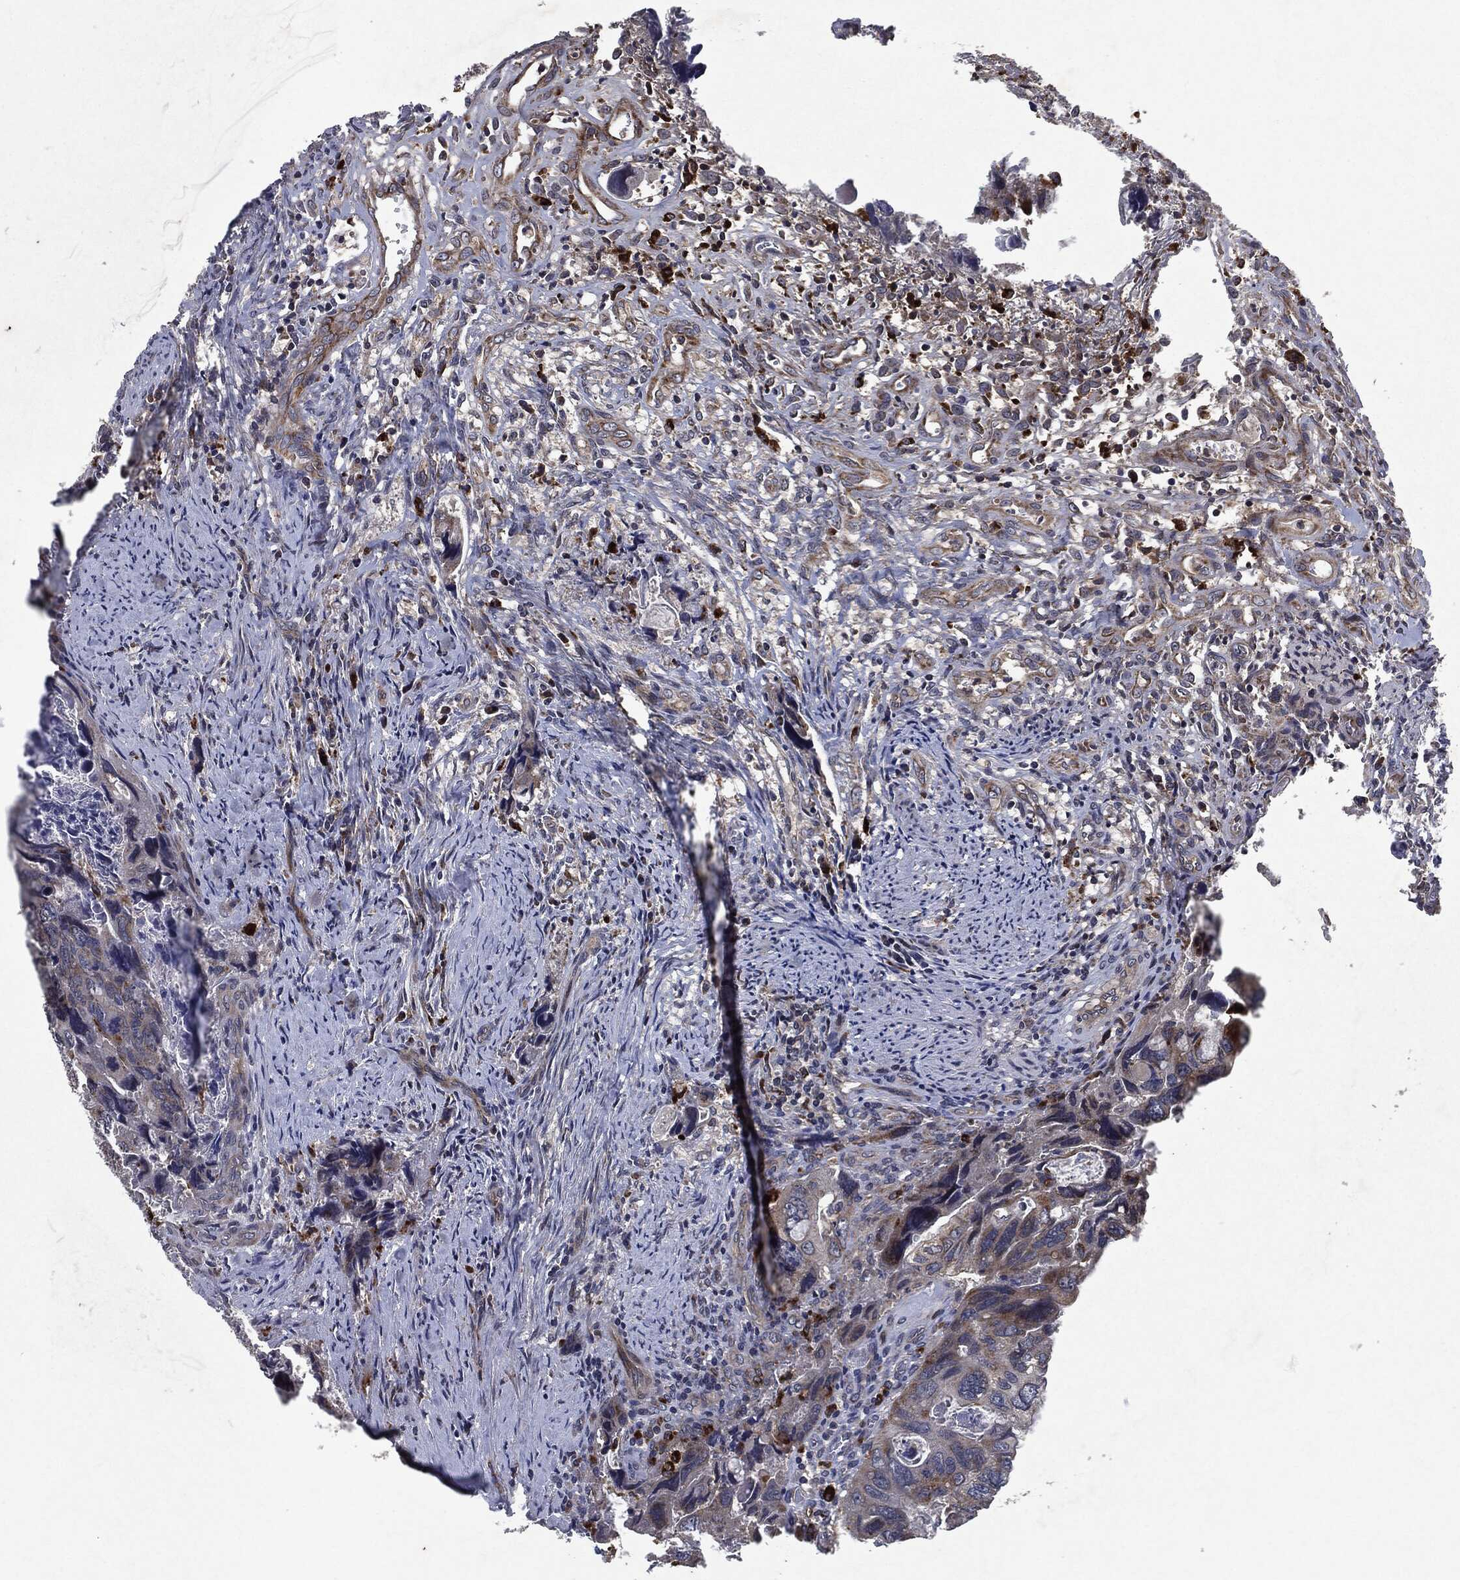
{"staining": {"intensity": "negative", "quantity": "none", "location": "none"}, "tissue": "colorectal cancer", "cell_type": "Tumor cells", "image_type": "cancer", "snomed": [{"axis": "morphology", "description": "Adenocarcinoma, NOS"}, {"axis": "topography", "description": "Rectum"}], "caption": "This is an IHC photomicrograph of colorectal cancer (adenocarcinoma). There is no positivity in tumor cells.", "gene": "SLC31A2", "patient": {"sex": "male", "age": 62}}